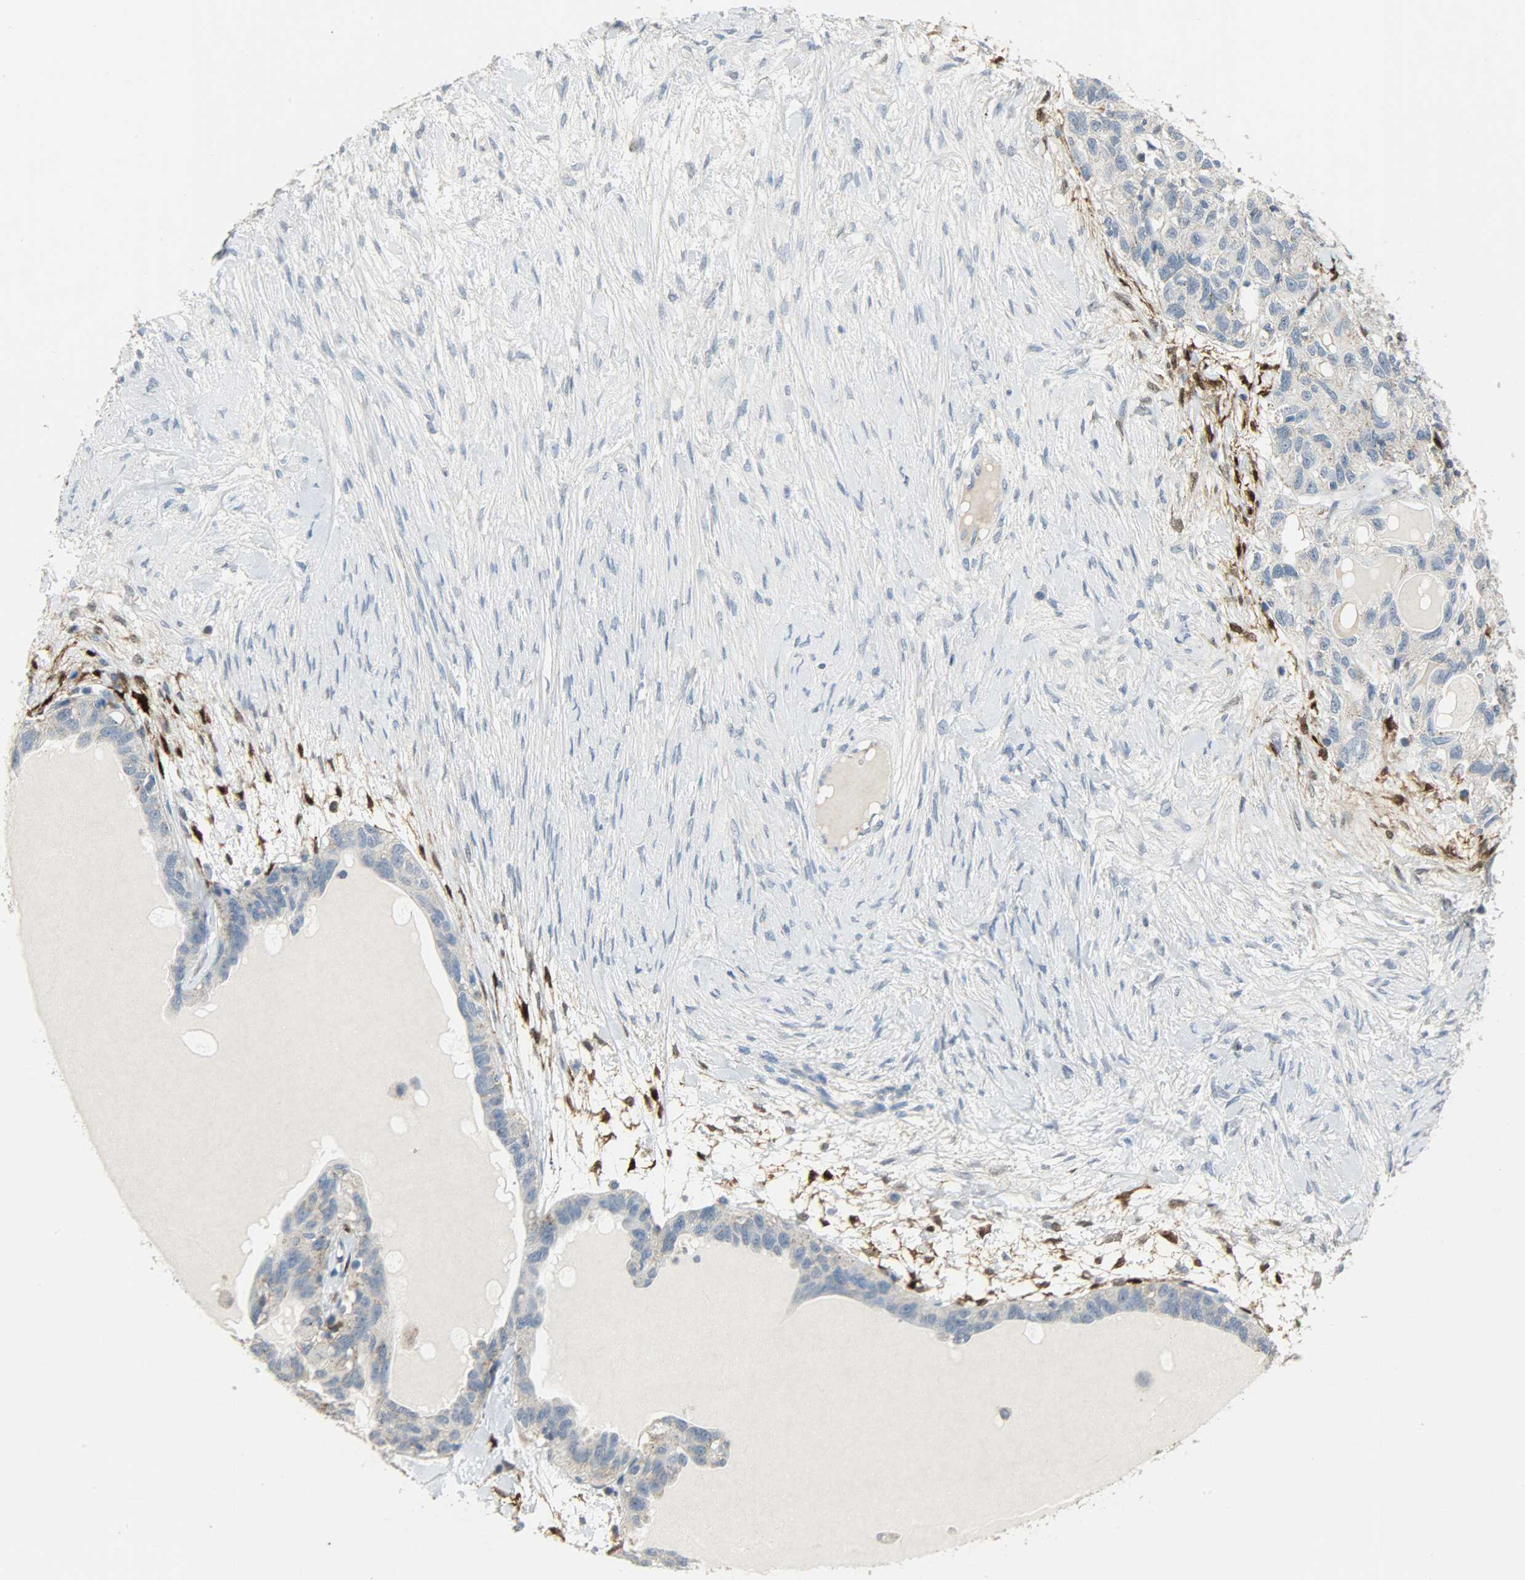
{"staining": {"intensity": "negative", "quantity": "none", "location": "none"}, "tissue": "ovarian cancer", "cell_type": "Tumor cells", "image_type": "cancer", "snomed": [{"axis": "morphology", "description": "Cystadenocarcinoma, serous, NOS"}, {"axis": "topography", "description": "Ovary"}], "caption": "Image shows no significant protein staining in tumor cells of ovarian cancer (serous cystadenocarcinoma). (Brightfield microscopy of DAB (3,3'-diaminobenzidine) immunohistochemistry at high magnification).", "gene": "PPP1R1B", "patient": {"sex": "female", "age": 82}}